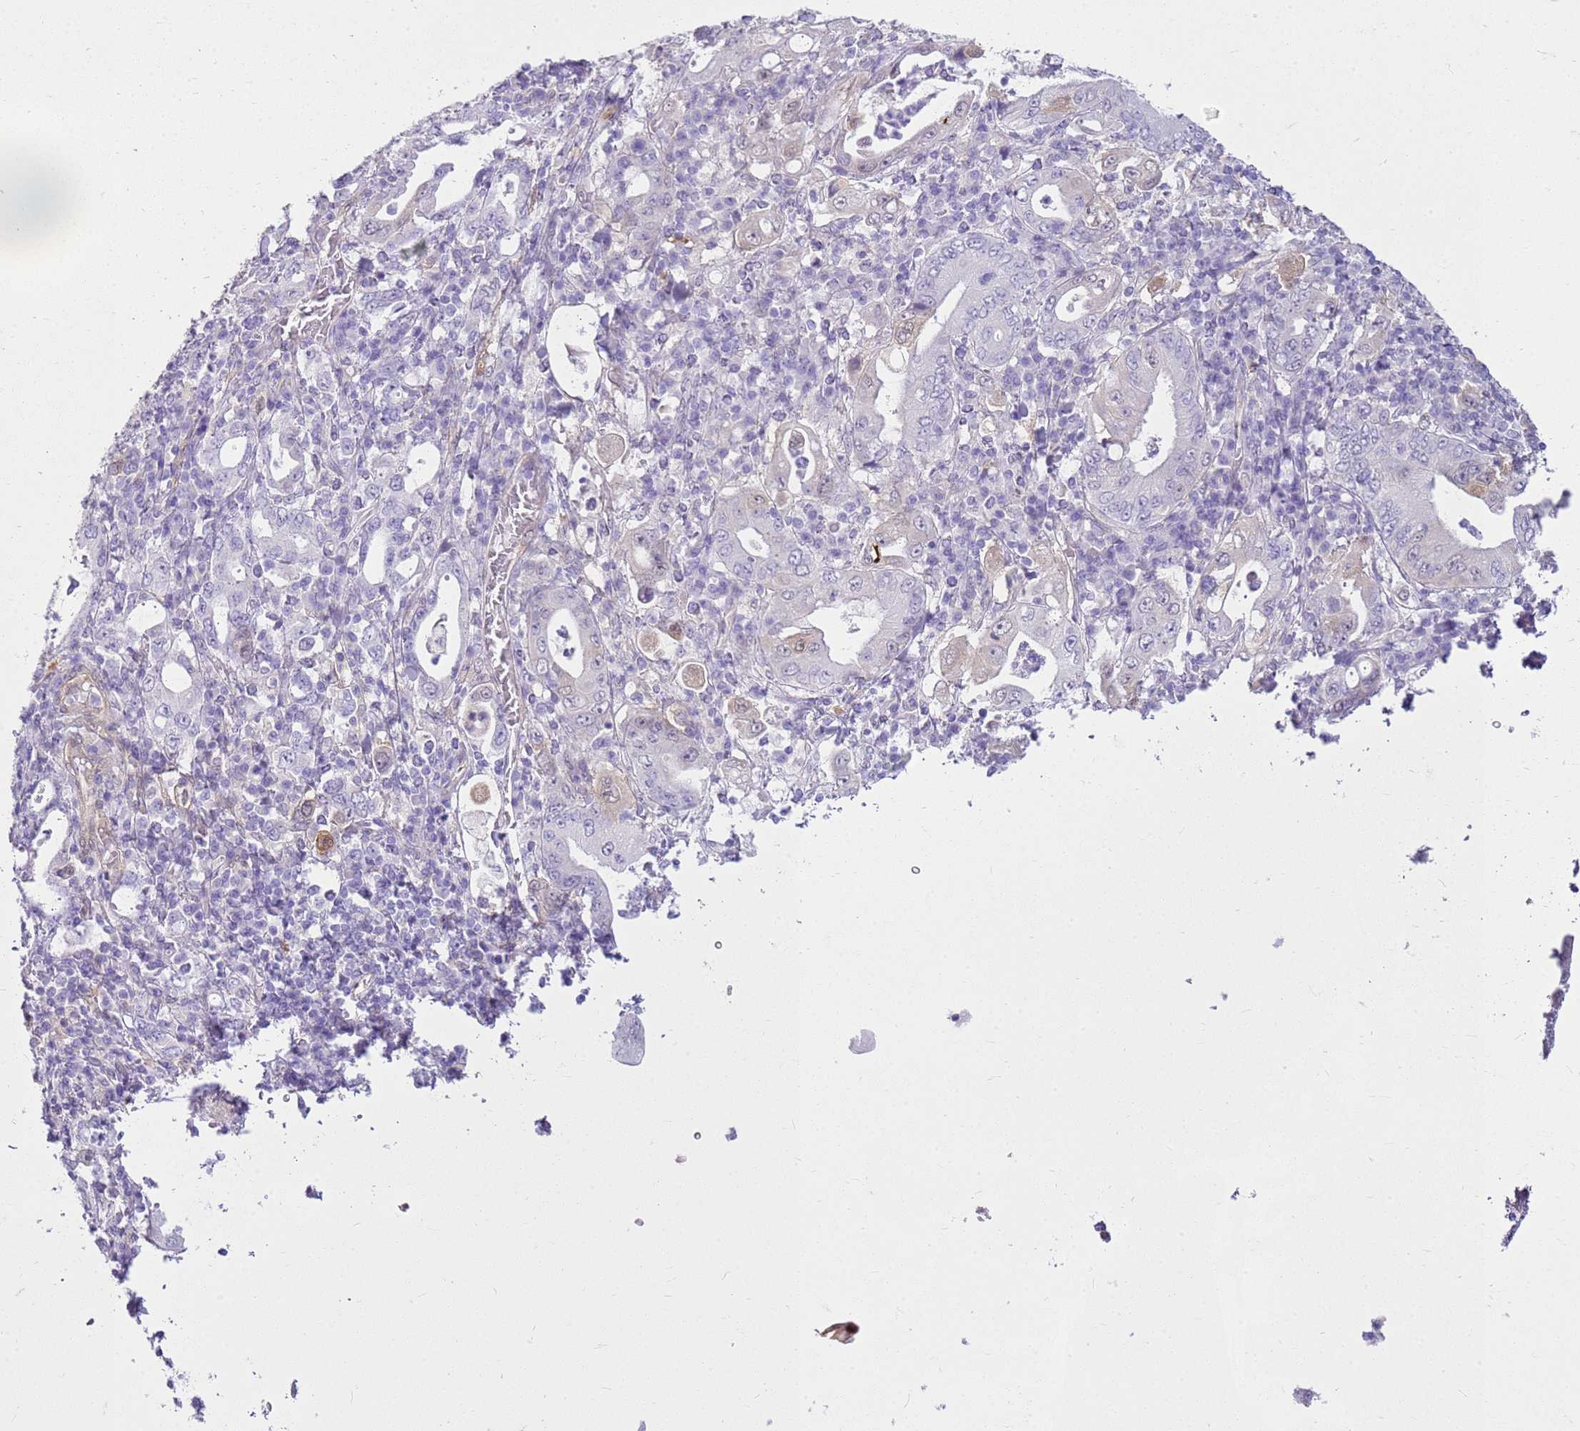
{"staining": {"intensity": "negative", "quantity": "none", "location": "none"}, "tissue": "stomach cancer", "cell_type": "Tumor cells", "image_type": "cancer", "snomed": [{"axis": "morphology", "description": "Normal tissue, NOS"}, {"axis": "morphology", "description": "Adenocarcinoma, NOS"}, {"axis": "topography", "description": "Esophagus"}, {"axis": "topography", "description": "Stomach, upper"}, {"axis": "topography", "description": "Peripheral nerve tissue"}], "caption": "Adenocarcinoma (stomach) was stained to show a protein in brown. There is no significant staining in tumor cells.", "gene": "HSPB1", "patient": {"sex": "male", "age": 62}}